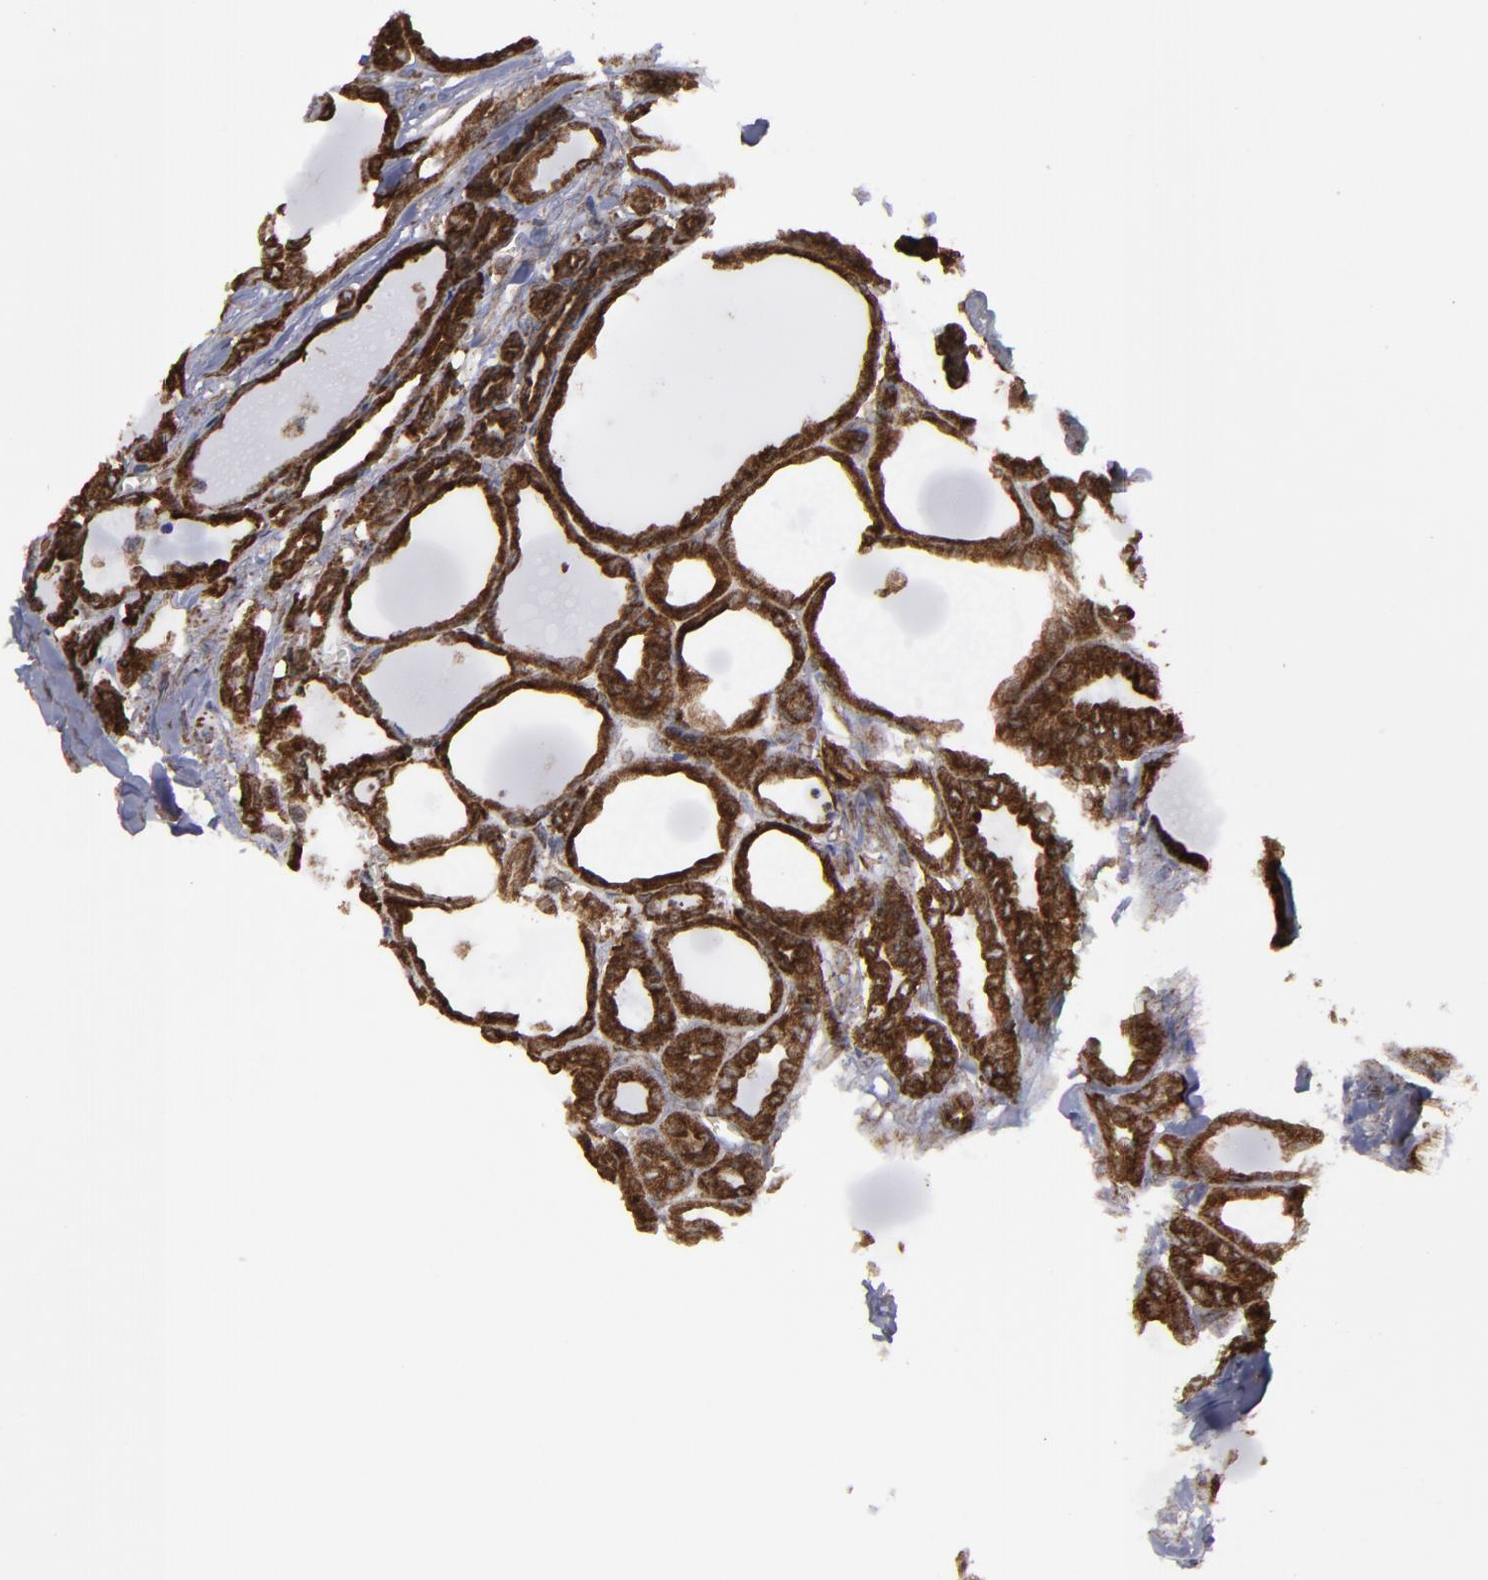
{"staining": {"intensity": "strong", "quantity": ">75%", "location": "cytoplasmic/membranous"}, "tissue": "thyroid cancer", "cell_type": "Tumor cells", "image_type": "cancer", "snomed": [{"axis": "morphology", "description": "Carcinoma, NOS"}, {"axis": "topography", "description": "Thyroid gland"}], "caption": "Immunohistochemical staining of human thyroid carcinoma demonstrates strong cytoplasmic/membranous protein staining in approximately >75% of tumor cells.", "gene": "ERLIN2", "patient": {"sex": "female", "age": 91}}